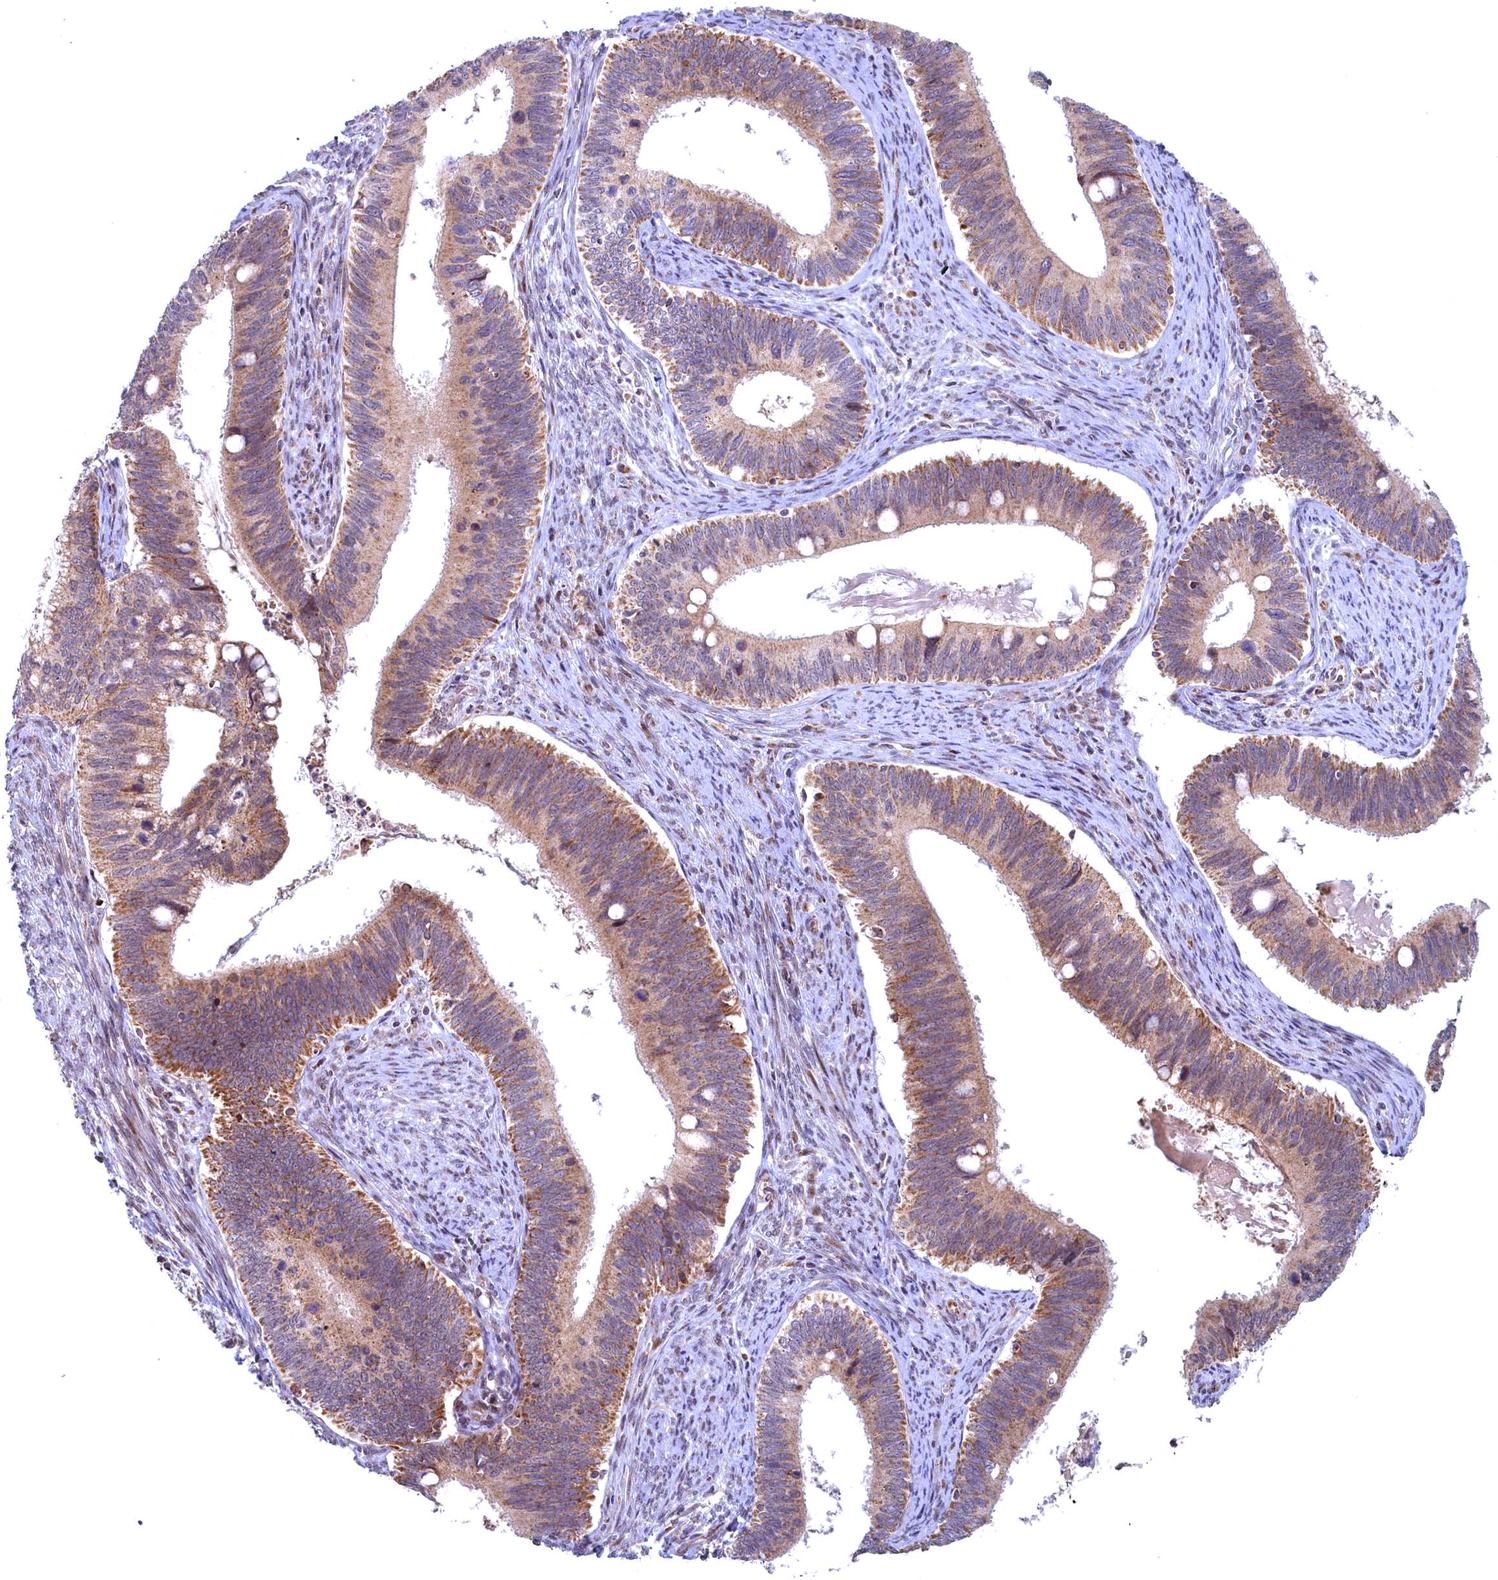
{"staining": {"intensity": "moderate", "quantity": ">75%", "location": "cytoplasmic/membranous"}, "tissue": "cervical cancer", "cell_type": "Tumor cells", "image_type": "cancer", "snomed": [{"axis": "morphology", "description": "Adenocarcinoma, NOS"}, {"axis": "topography", "description": "Cervix"}], "caption": "Immunohistochemistry (DAB (3,3'-diaminobenzidine)) staining of cervical adenocarcinoma exhibits moderate cytoplasmic/membranous protein expression in approximately >75% of tumor cells. Nuclei are stained in blue.", "gene": "PLA2G10", "patient": {"sex": "female", "age": 42}}